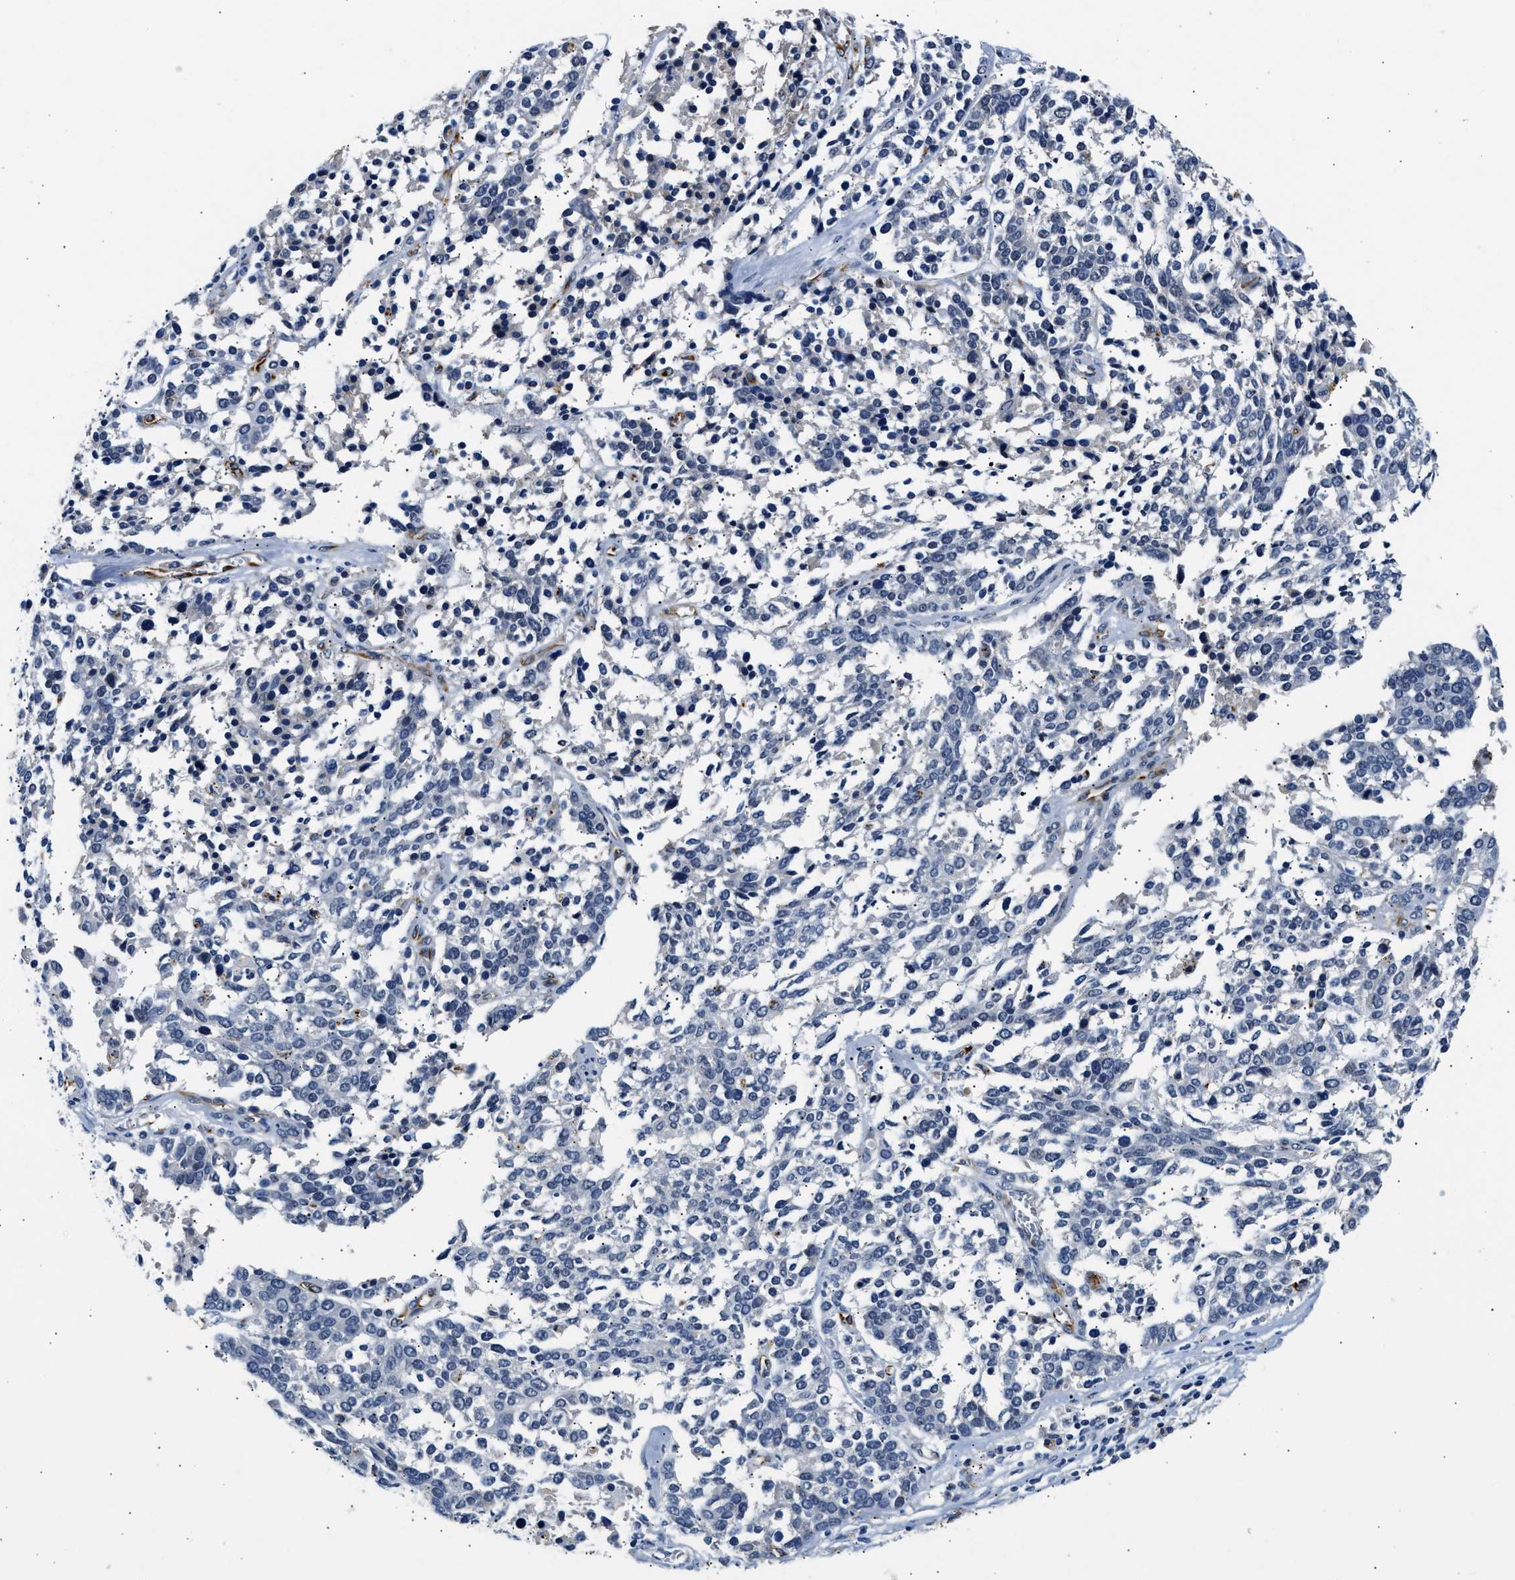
{"staining": {"intensity": "negative", "quantity": "none", "location": "none"}, "tissue": "ovarian cancer", "cell_type": "Tumor cells", "image_type": "cancer", "snomed": [{"axis": "morphology", "description": "Cystadenocarcinoma, serous, NOS"}, {"axis": "topography", "description": "Ovary"}], "caption": "This is a histopathology image of IHC staining of ovarian serous cystadenocarcinoma, which shows no positivity in tumor cells. (DAB (3,3'-diaminobenzidine) IHC visualized using brightfield microscopy, high magnification).", "gene": "MED22", "patient": {"sex": "female", "age": 44}}